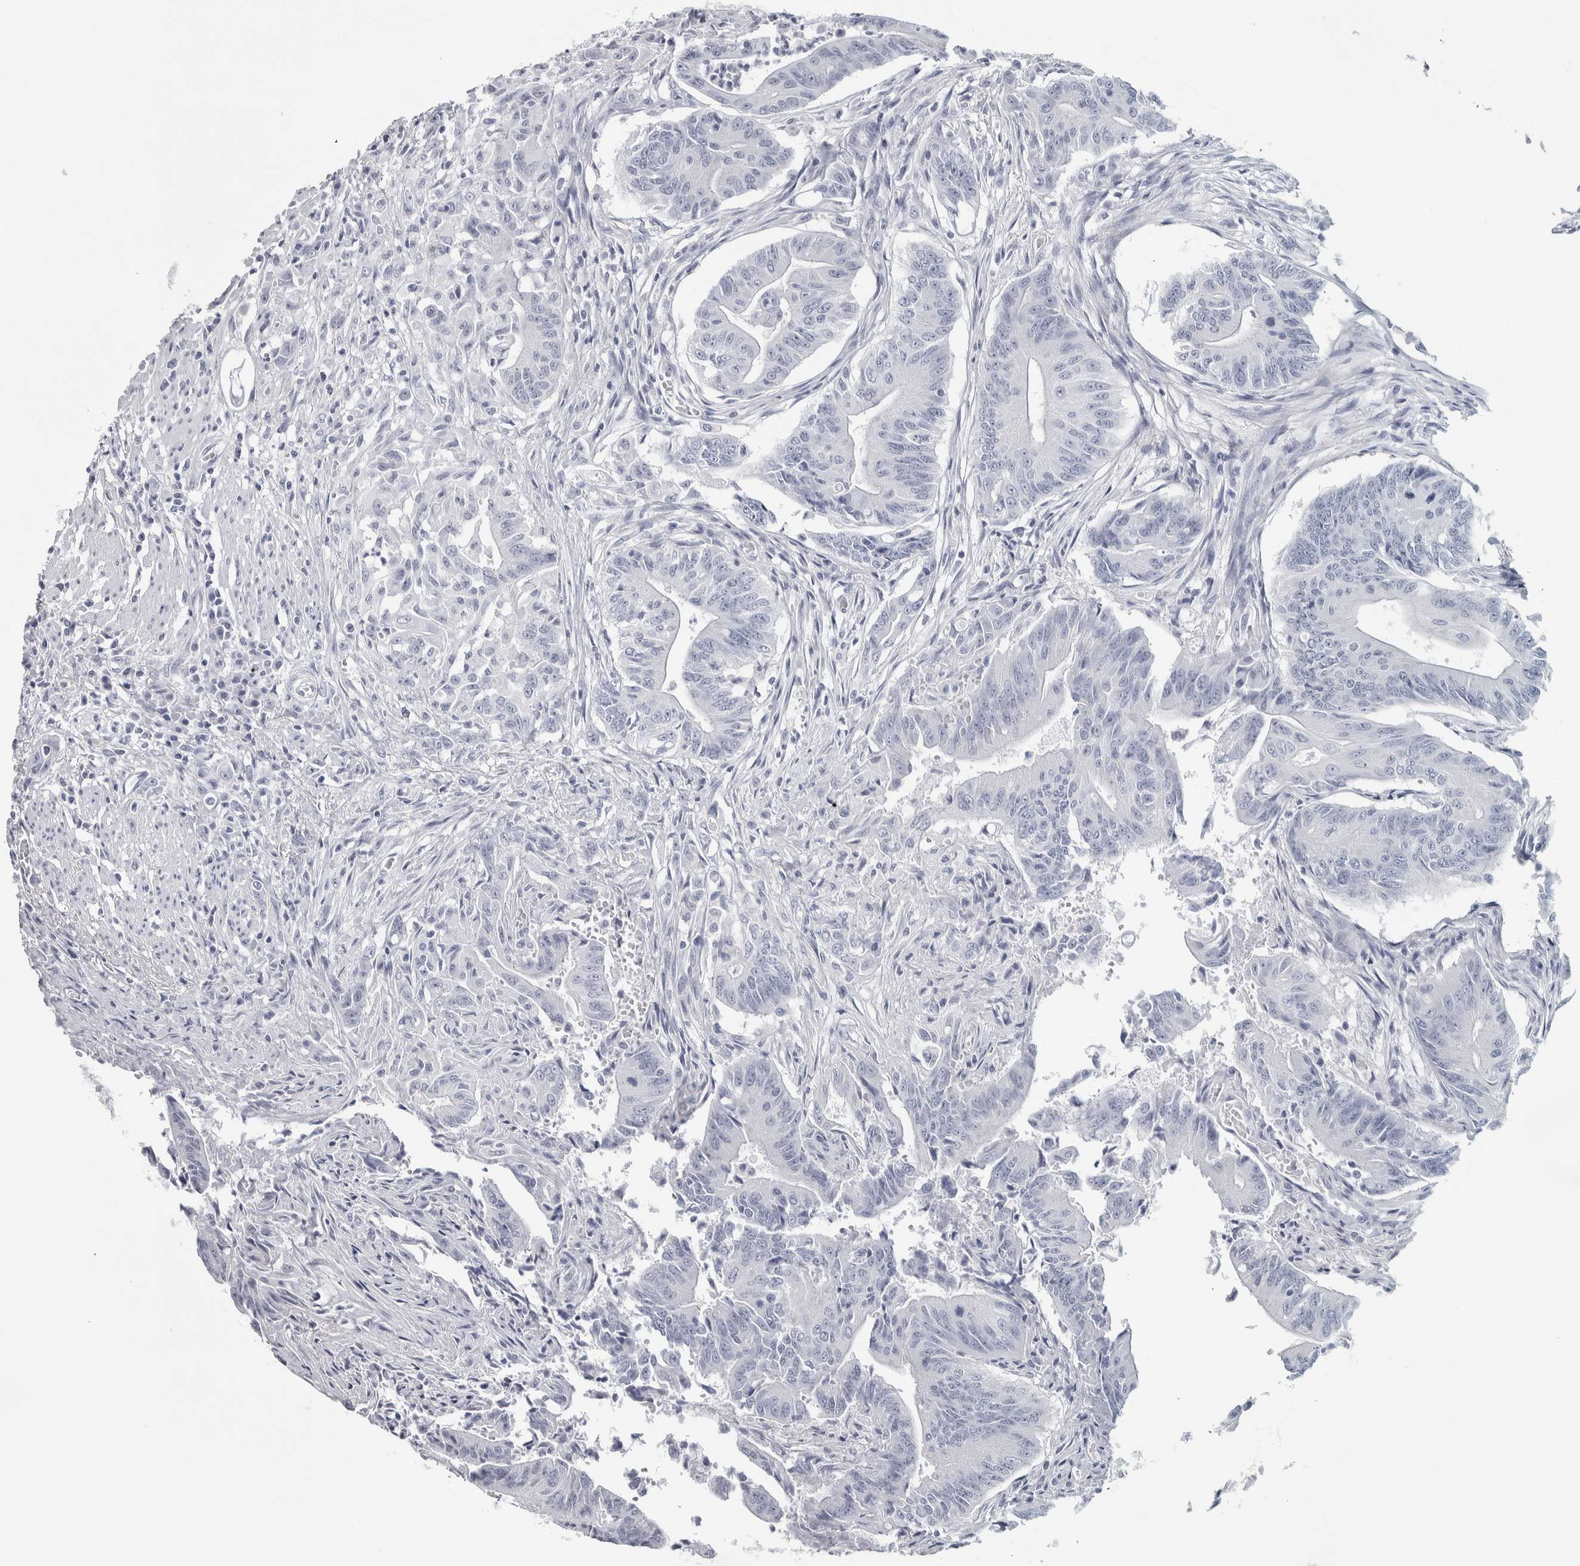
{"staining": {"intensity": "negative", "quantity": "none", "location": "none"}, "tissue": "colorectal cancer", "cell_type": "Tumor cells", "image_type": "cancer", "snomed": [{"axis": "morphology", "description": "Adenoma, NOS"}, {"axis": "morphology", "description": "Adenocarcinoma, NOS"}, {"axis": "topography", "description": "Colon"}], "caption": "IHC image of human adenoma (colorectal) stained for a protein (brown), which demonstrates no expression in tumor cells. (DAB IHC visualized using brightfield microscopy, high magnification).", "gene": "NECAB1", "patient": {"sex": "male", "age": 79}}